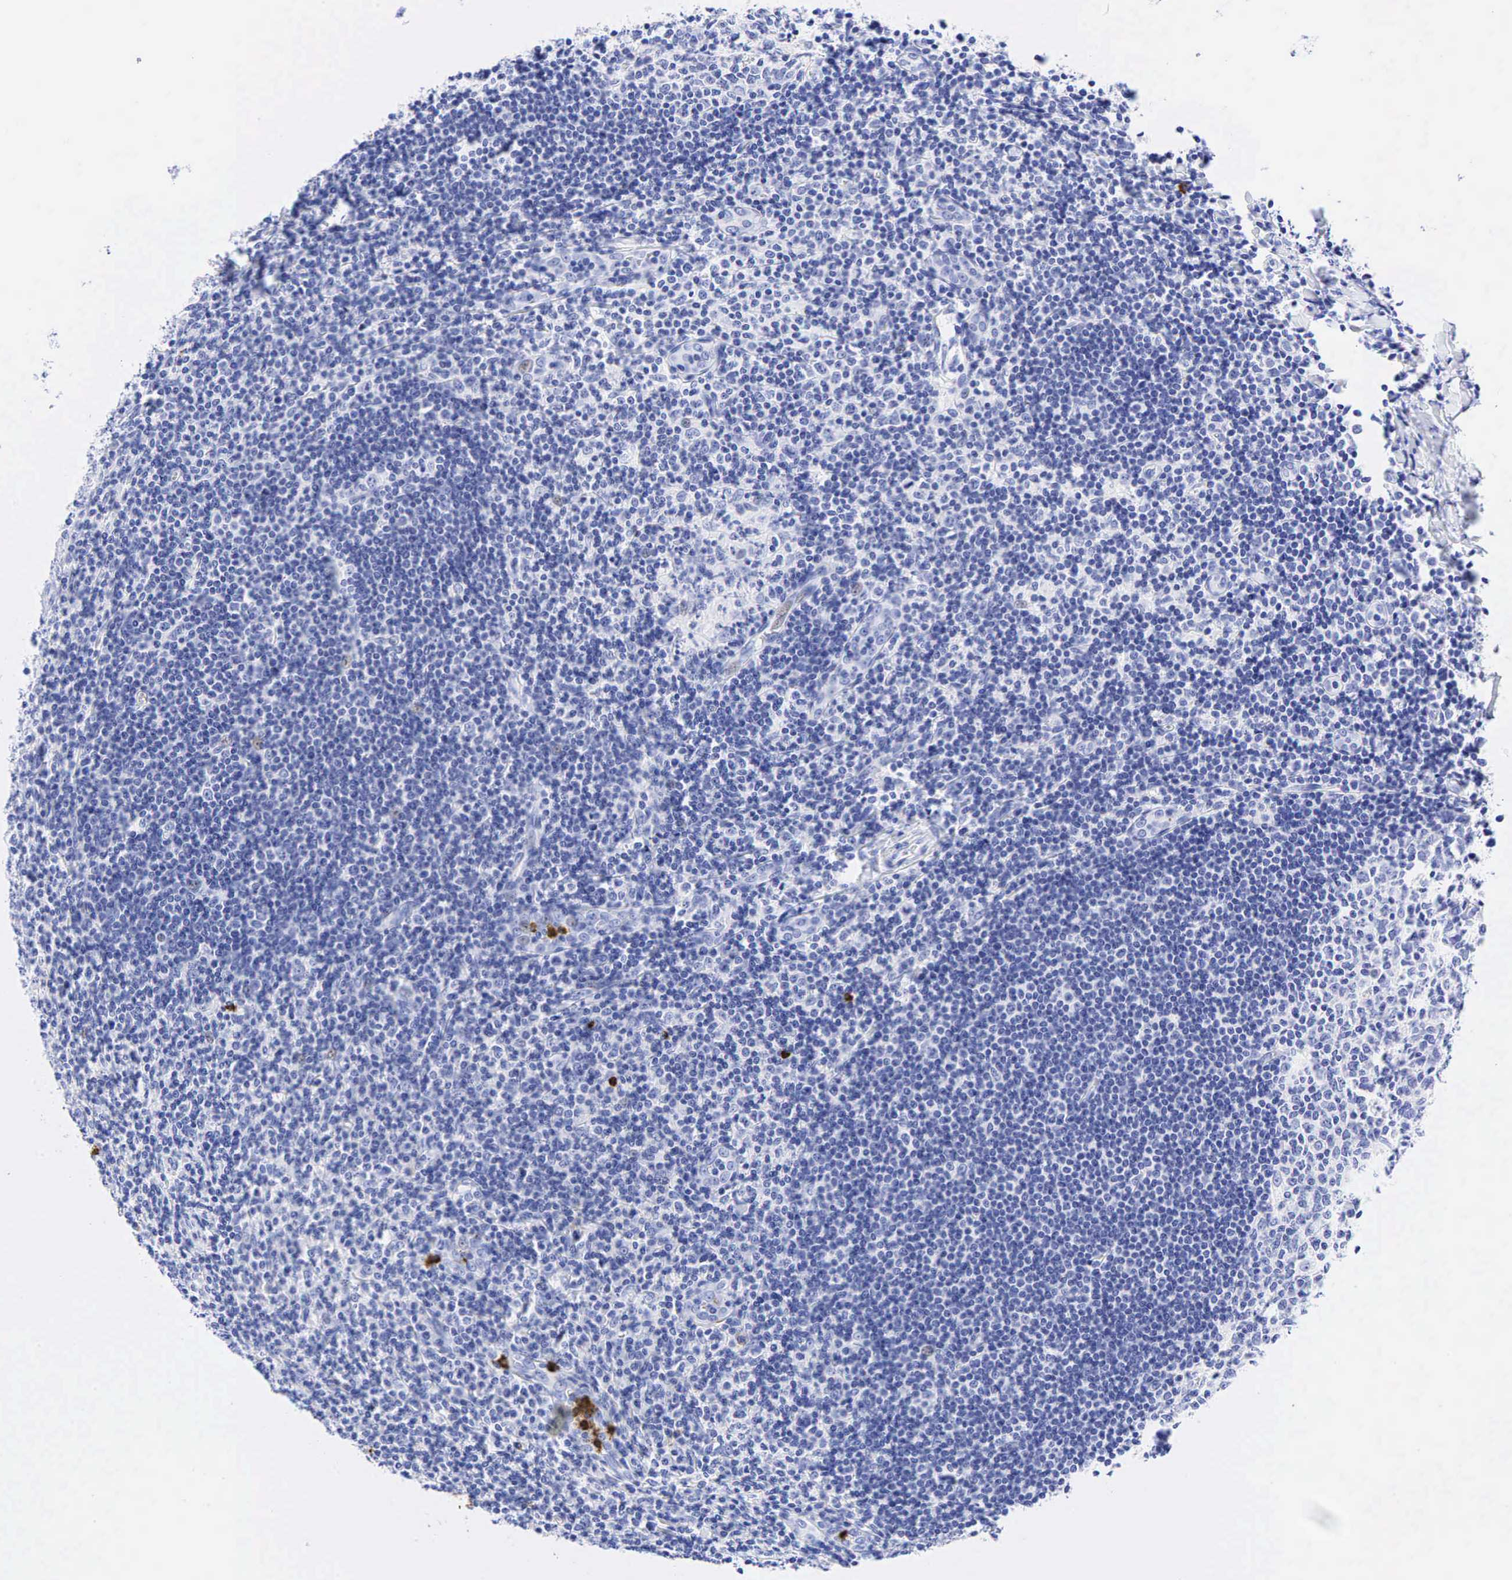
{"staining": {"intensity": "negative", "quantity": "none", "location": "none"}, "tissue": "tonsil", "cell_type": "Germinal center cells", "image_type": "normal", "snomed": [{"axis": "morphology", "description": "Normal tissue, NOS"}, {"axis": "topography", "description": "Tonsil"}], "caption": "Micrograph shows no significant protein staining in germinal center cells of unremarkable tonsil. (Immunohistochemistry (ihc), brightfield microscopy, high magnification).", "gene": "FUT4", "patient": {"sex": "female", "age": 41}}